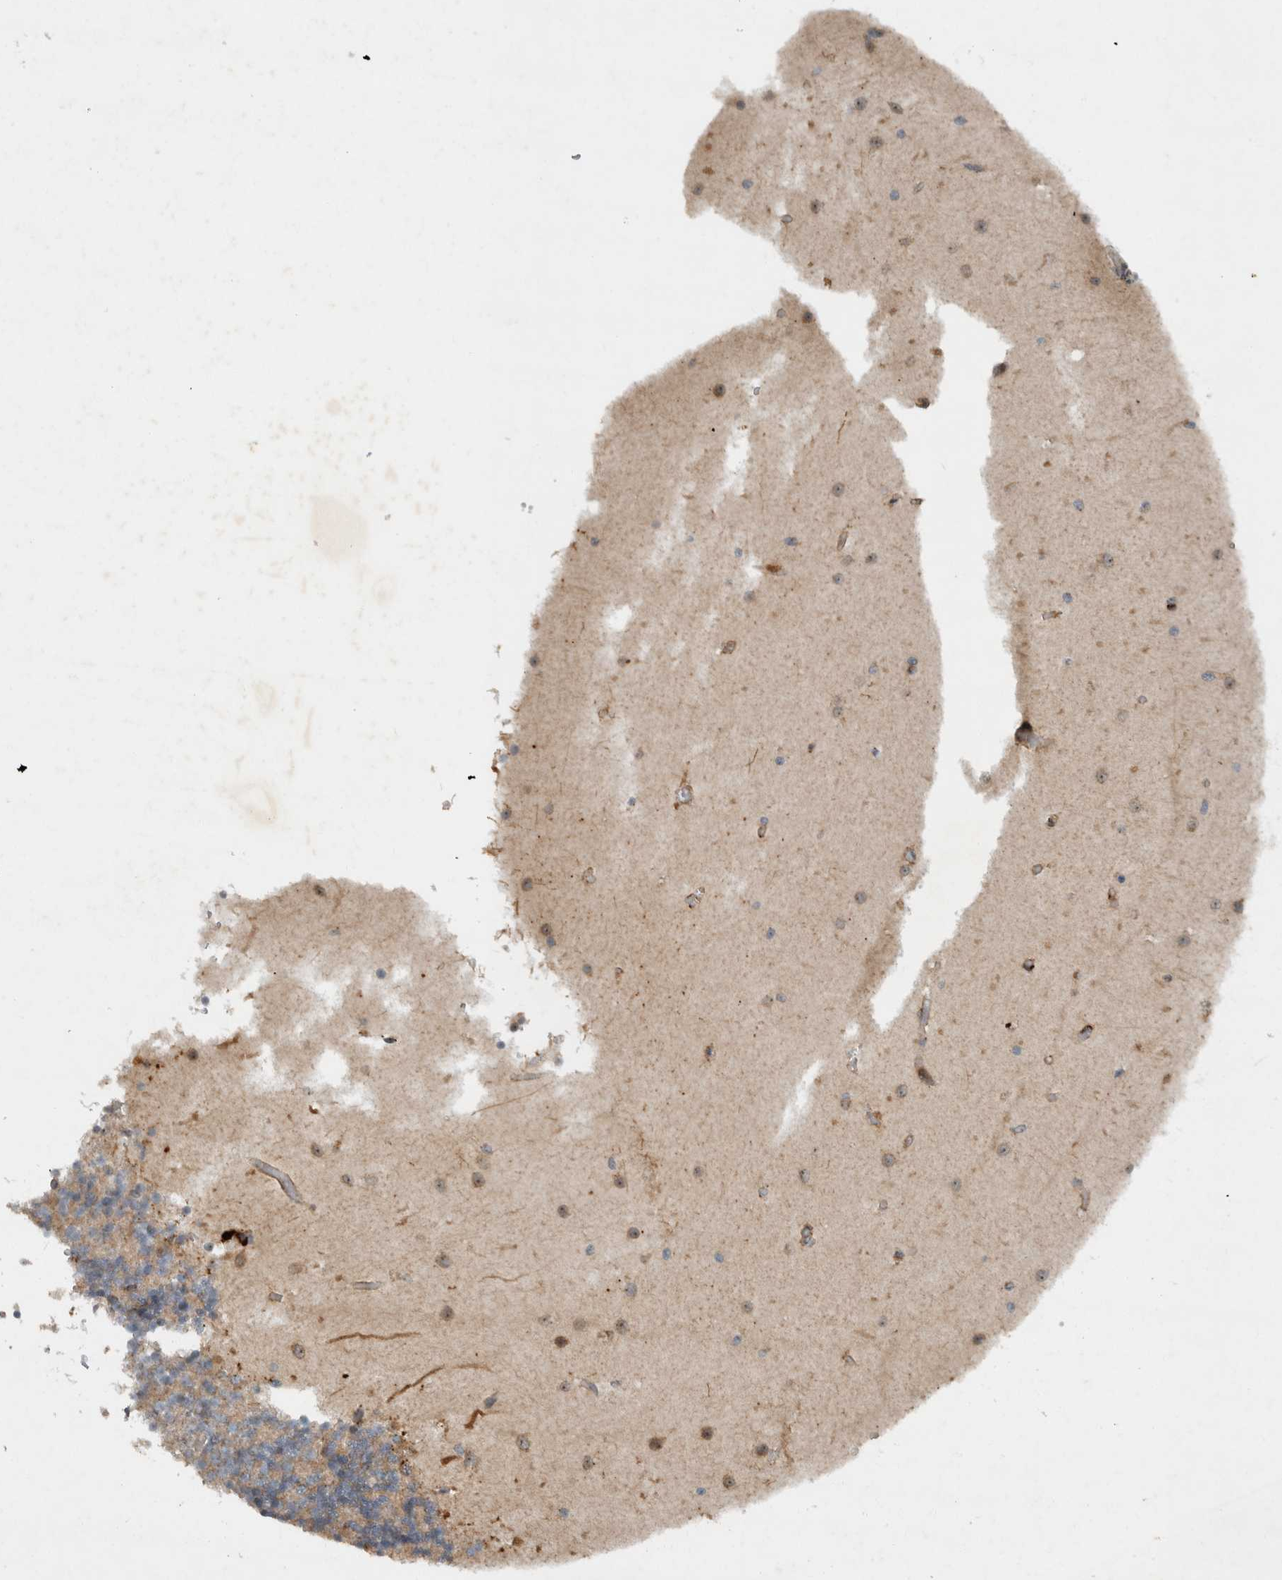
{"staining": {"intensity": "moderate", "quantity": ">75%", "location": "cytoplasmic/membranous"}, "tissue": "cerebellum", "cell_type": "Cells in granular layer", "image_type": "normal", "snomed": [{"axis": "morphology", "description": "Normal tissue, NOS"}, {"axis": "topography", "description": "Cerebellum"}], "caption": "Unremarkable cerebellum reveals moderate cytoplasmic/membranous expression in about >75% of cells in granular layer, visualized by immunohistochemistry.", "gene": "GPR137B", "patient": {"sex": "male", "age": 37}}